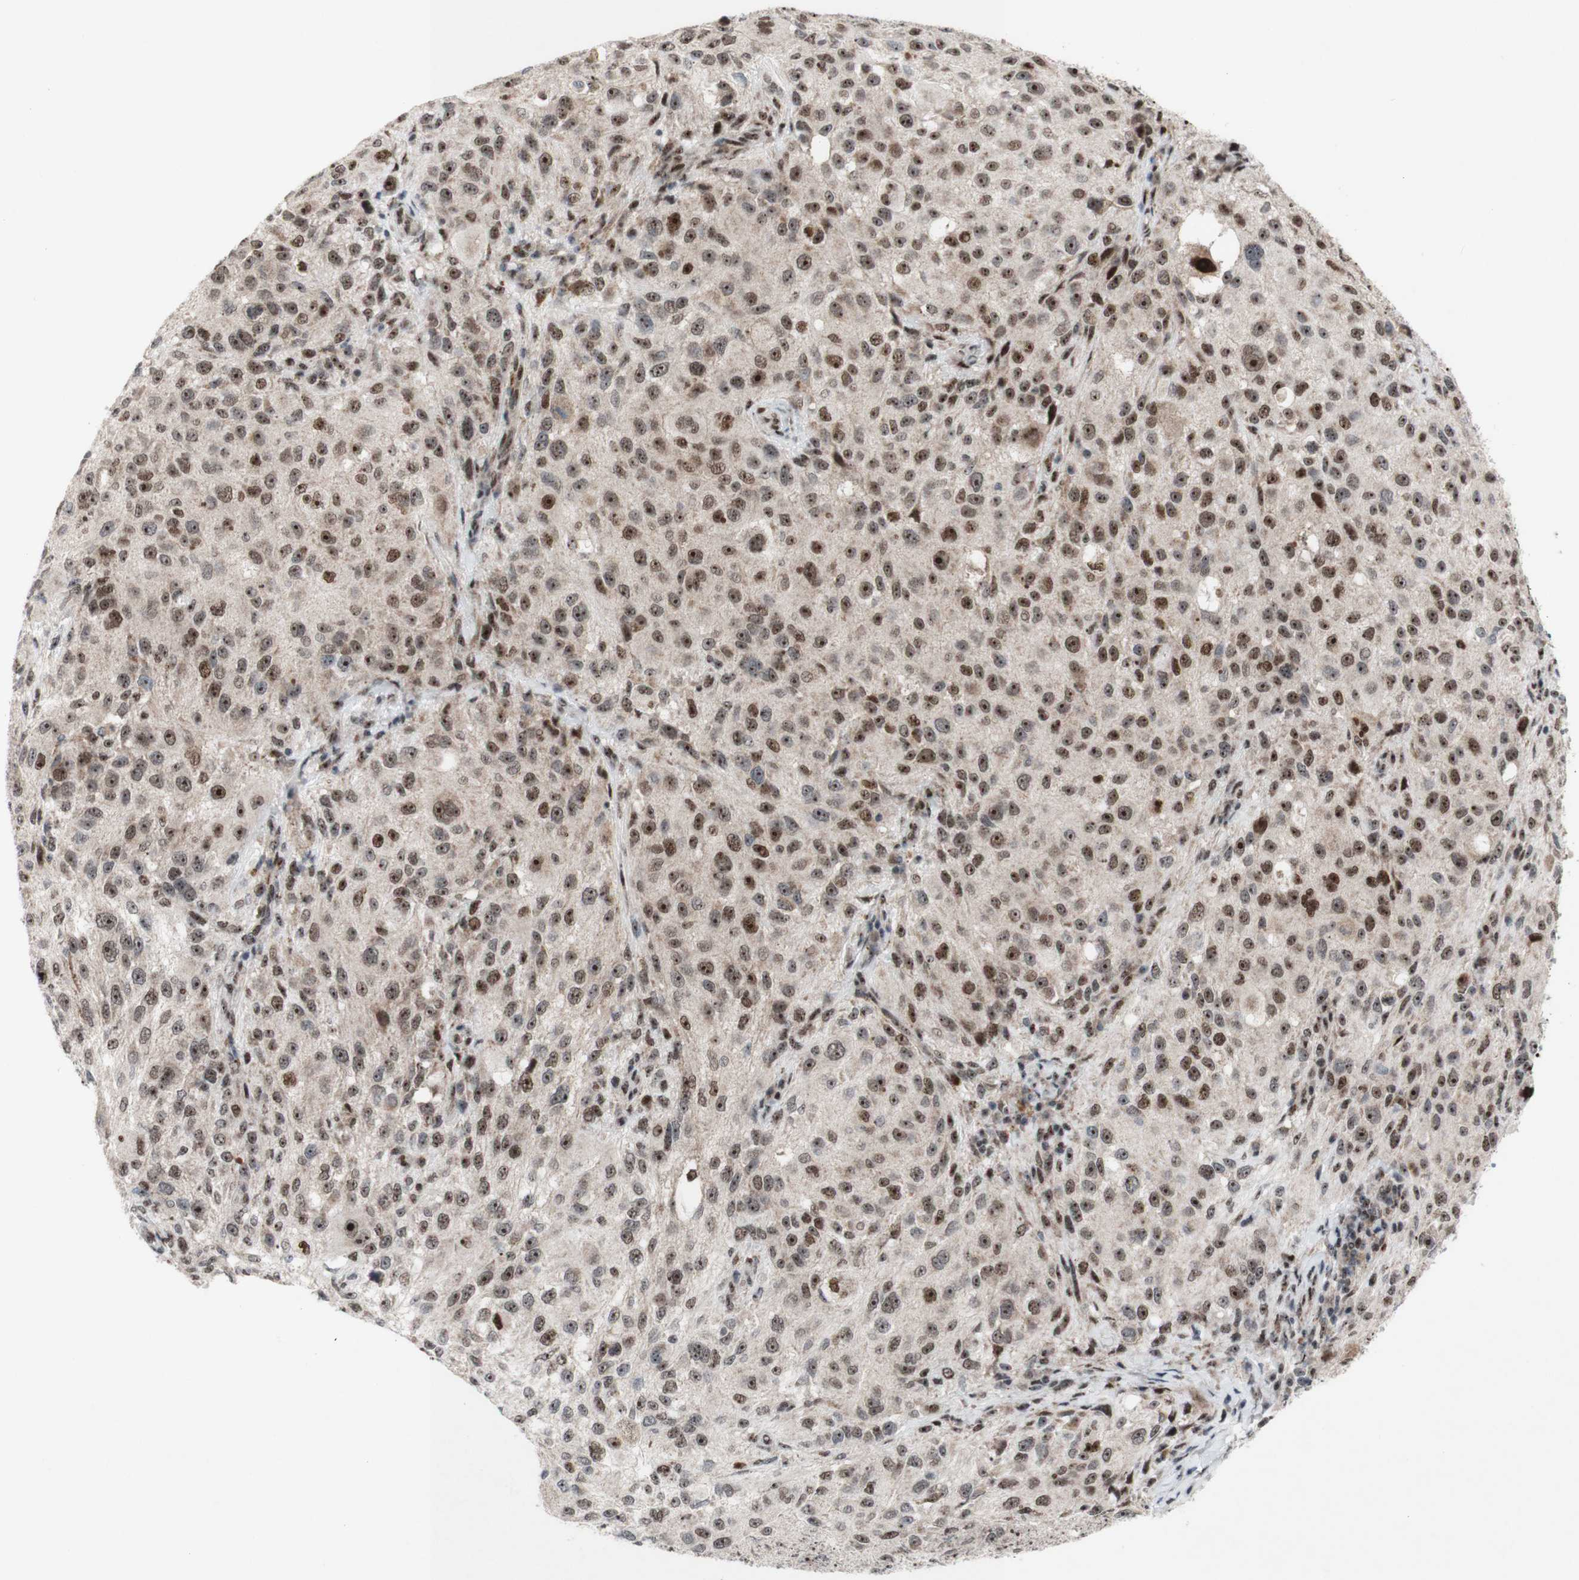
{"staining": {"intensity": "moderate", "quantity": ">75%", "location": "nuclear"}, "tissue": "melanoma", "cell_type": "Tumor cells", "image_type": "cancer", "snomed": [{"axis": "morphology", "description": "Necrosis, NOS"}, {"axis": "morphology", "description": "Malignant melanoma, NOS"}, {"axis": "topography", "description": "Skin"}], "caption": "The immunohistochemical stain shows moderate nuclear expression in tumor cells of malignant melanoma tissue. (Brightfield microscopy of DAB IHC at high magnification).", "gene": "POLR1A", "patient": {"sex": "female", "age": 87}}